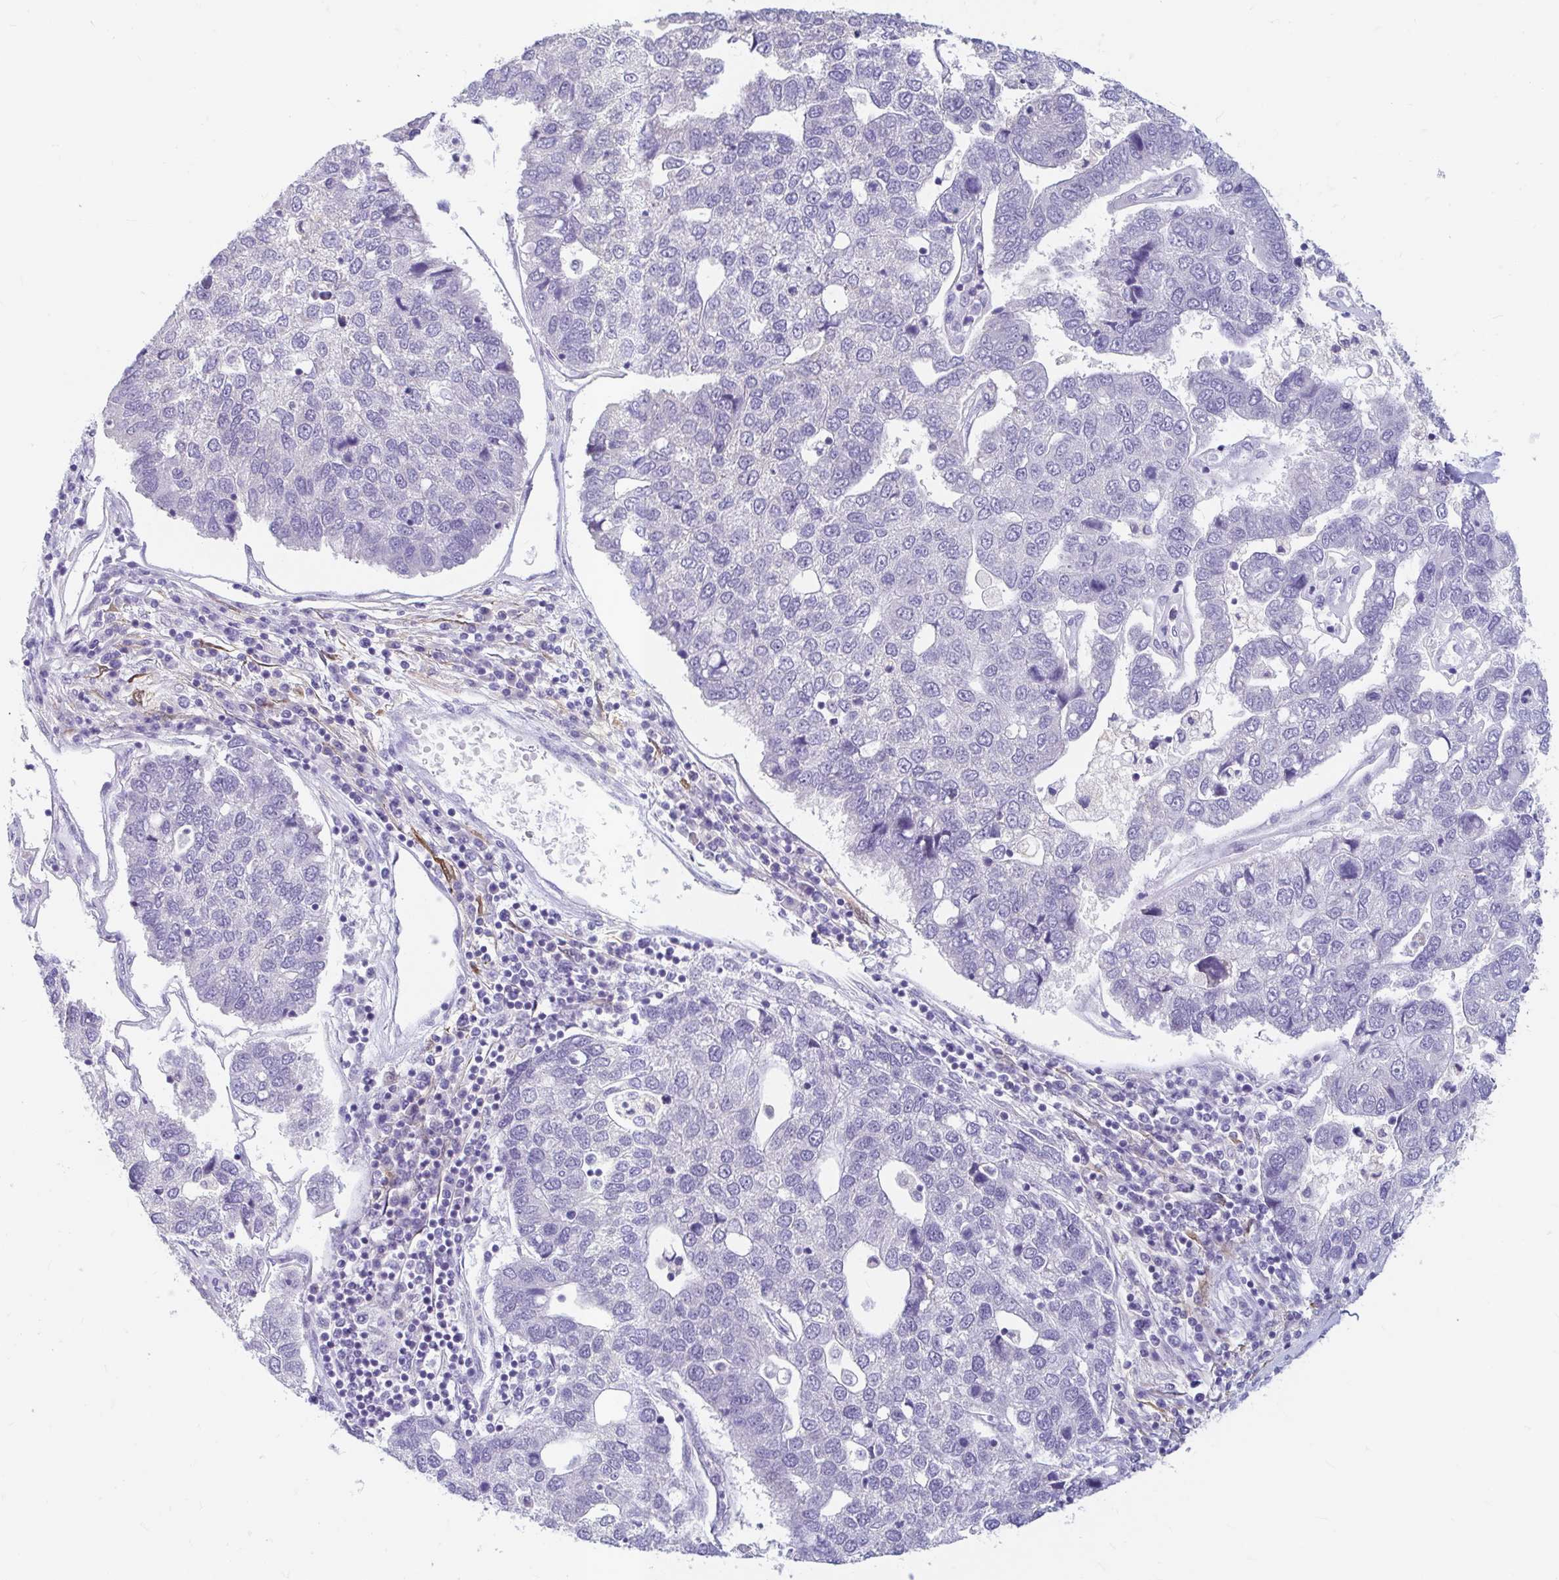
{"staining": {"intensity": "negative", "quantity": "none", "location": "none"}, "tissue": "pancreatic cancer", "cell_type": "Tumor cells", "image_type": "cancer", "snomed": [{"axis": "morphology", "description": "Adenocarcinoma, NOS"}, {"axis": "topography", "description": "Pancreas"}], "caption": "Immunohistochemistry (IHC) histopathology image of neoplastic tissue: pancreatic cancer stained with DAB (3,3'-diaminobenzidine) shows no significant protein positivity in tumor cells.", "gene": "ADH1A", "patient": {"sex": "female", "age": 61}}